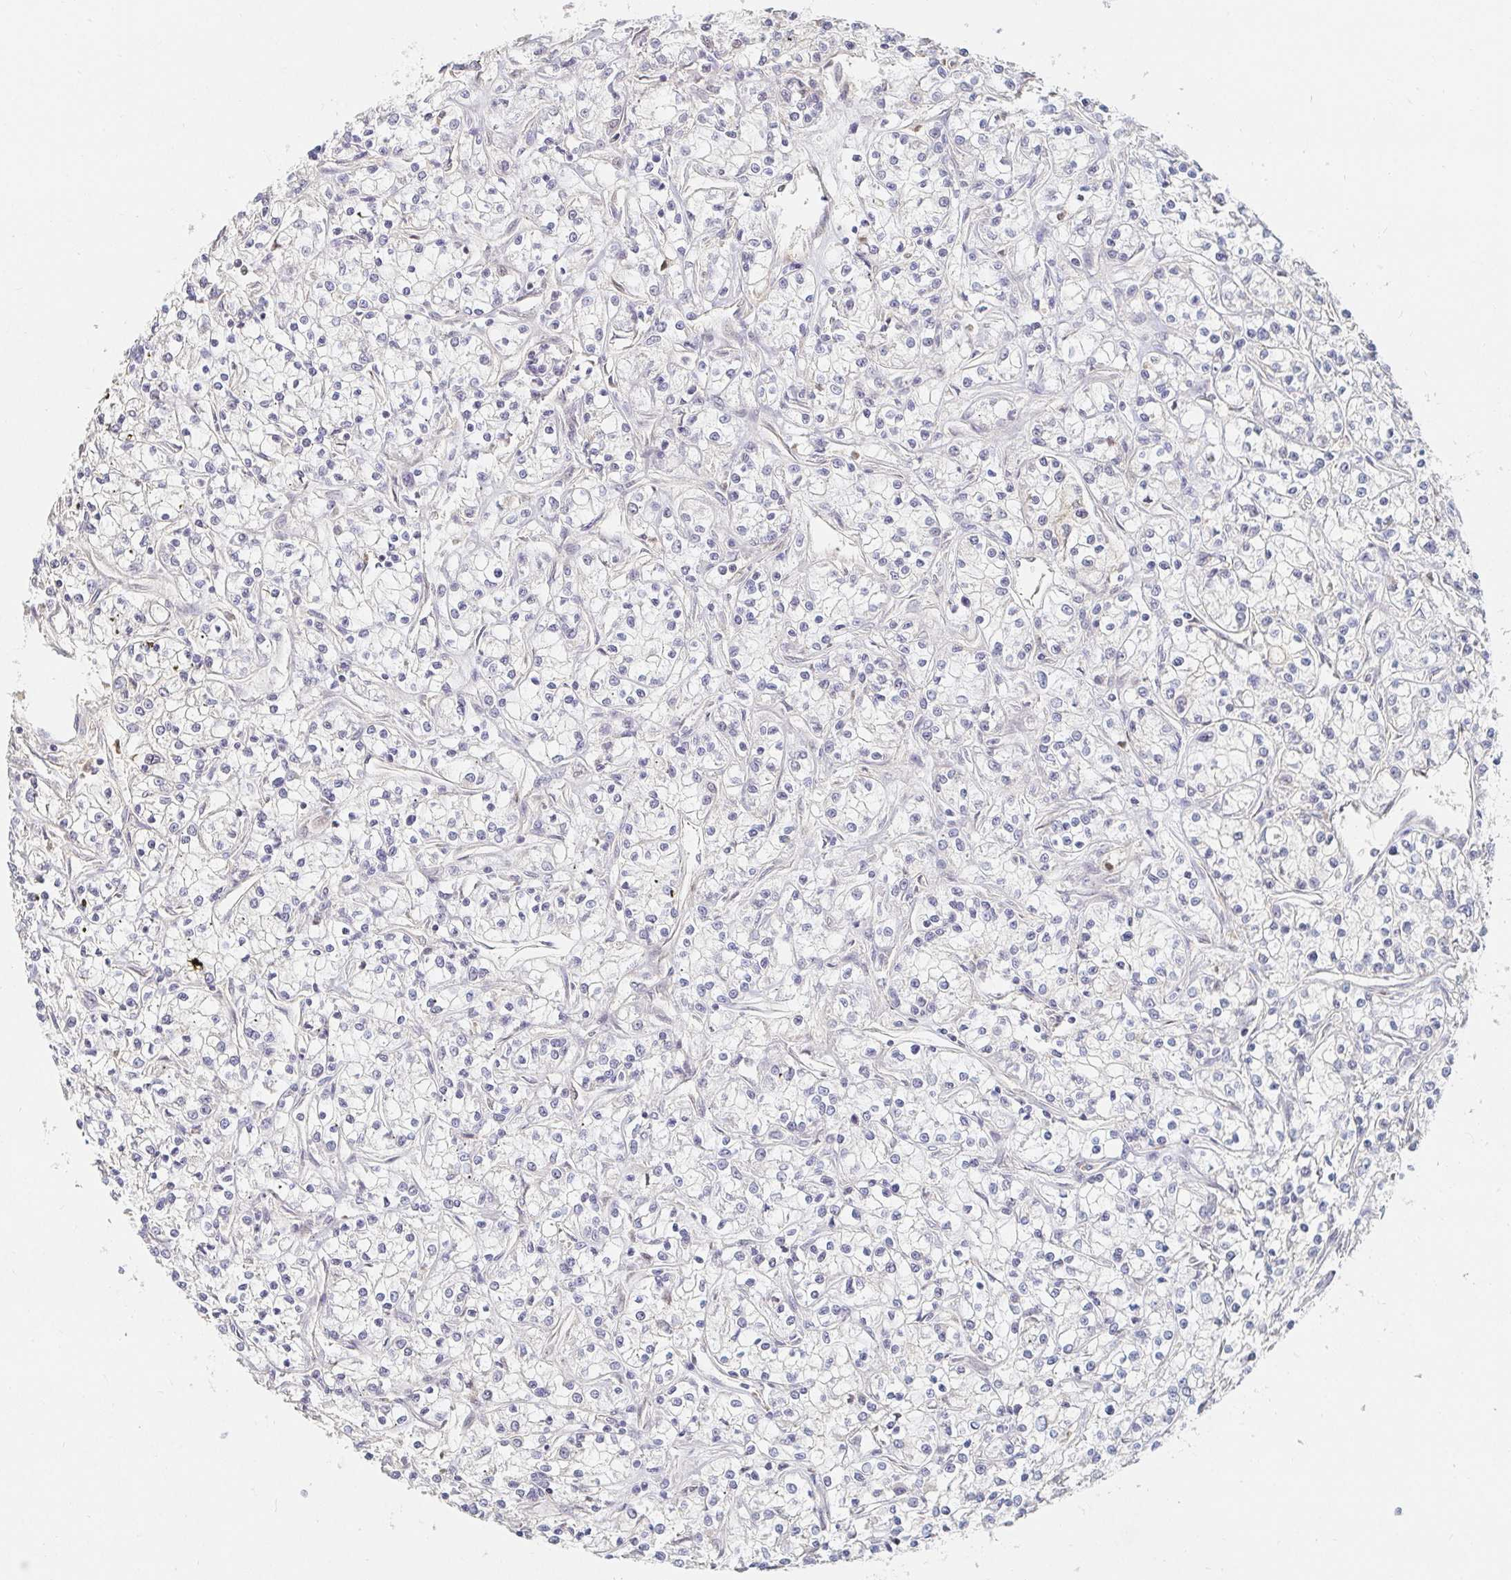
{"staining": {"intensity": "negative", "quantity": "none", "location": "none"}, "tissue": "renal cancer", "cell_type": "Tumor cells", "image_type": "cancer", "snomed": [{"axis": "morphology", "description": "Adenocarcinoma, NOS"}, {"axis": "topography", "description": "Kidney"}], "caption": "High power microscopy micrograph of an immunohistochemistry (IHC) micrograph of adenocarcinoma (renal), revealing no significant expression in tumor cells.", "gene": "NME9", "patient": {"sex": "female", "age": 59}}